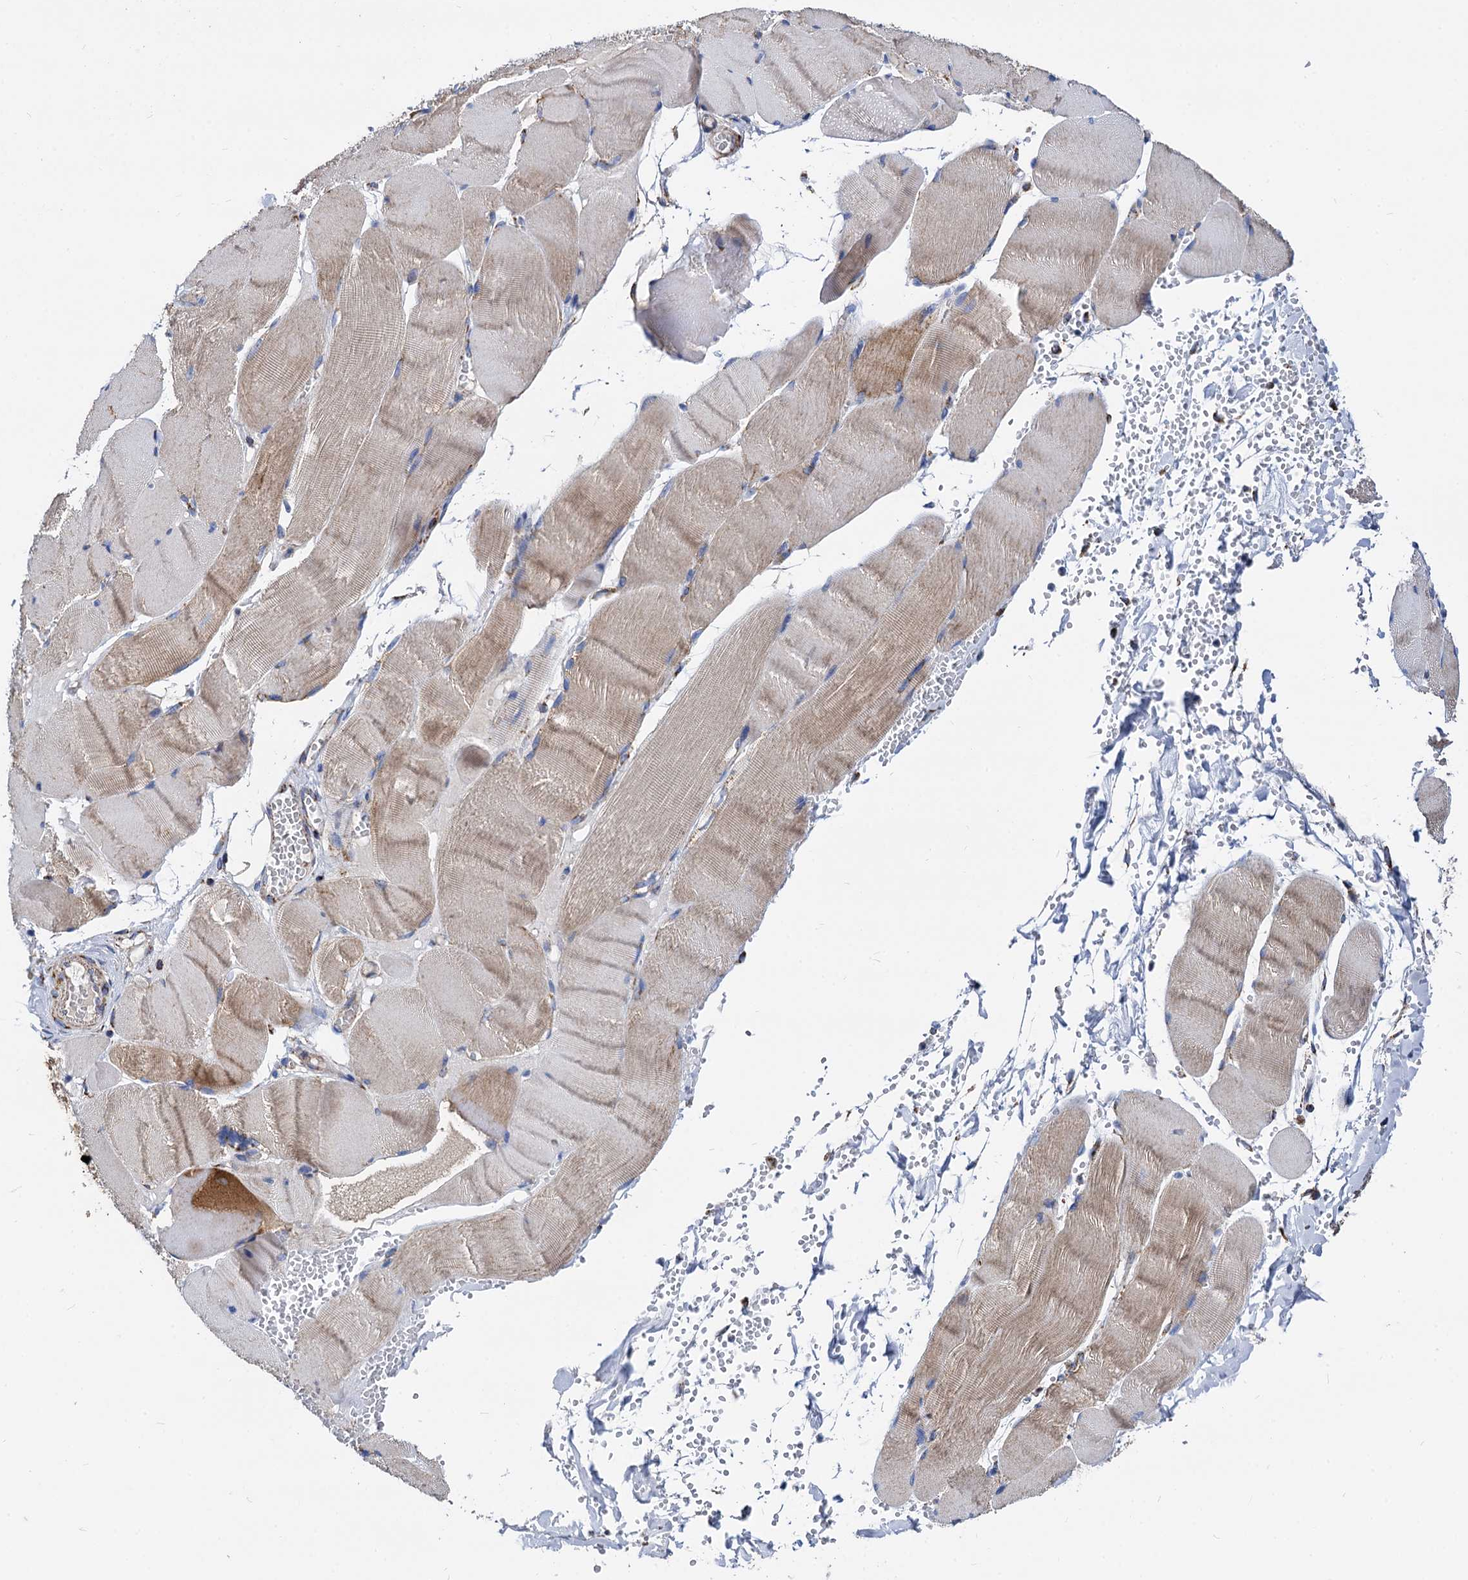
{"staining": {"intensity": "negative", "quantity": "none", "location": "none"}, "tissue": "adipose tissue", "cell_type": "Adipocytes", "image_type": "normal", "snomed": [{"axis": "morphology", "description": "Normal tissue, NOS"}, {"axis": "topography", "description": "Skeletal muscle"}, {"axis": "topography", "description": "Peripheral nerve tissue"}], "caption": "Adipocytes show no significant protein staining in unremarkable adipose tissue. (Stains: DAB (3,3'-diaminobenzidine) immunohistochemistry (IHC) with hematoxylin counter stain, Microscopy: brightfield microscopy at high magnification).", "gene": "TIMM10", "patient": {"sex": "female", "age": 55}}